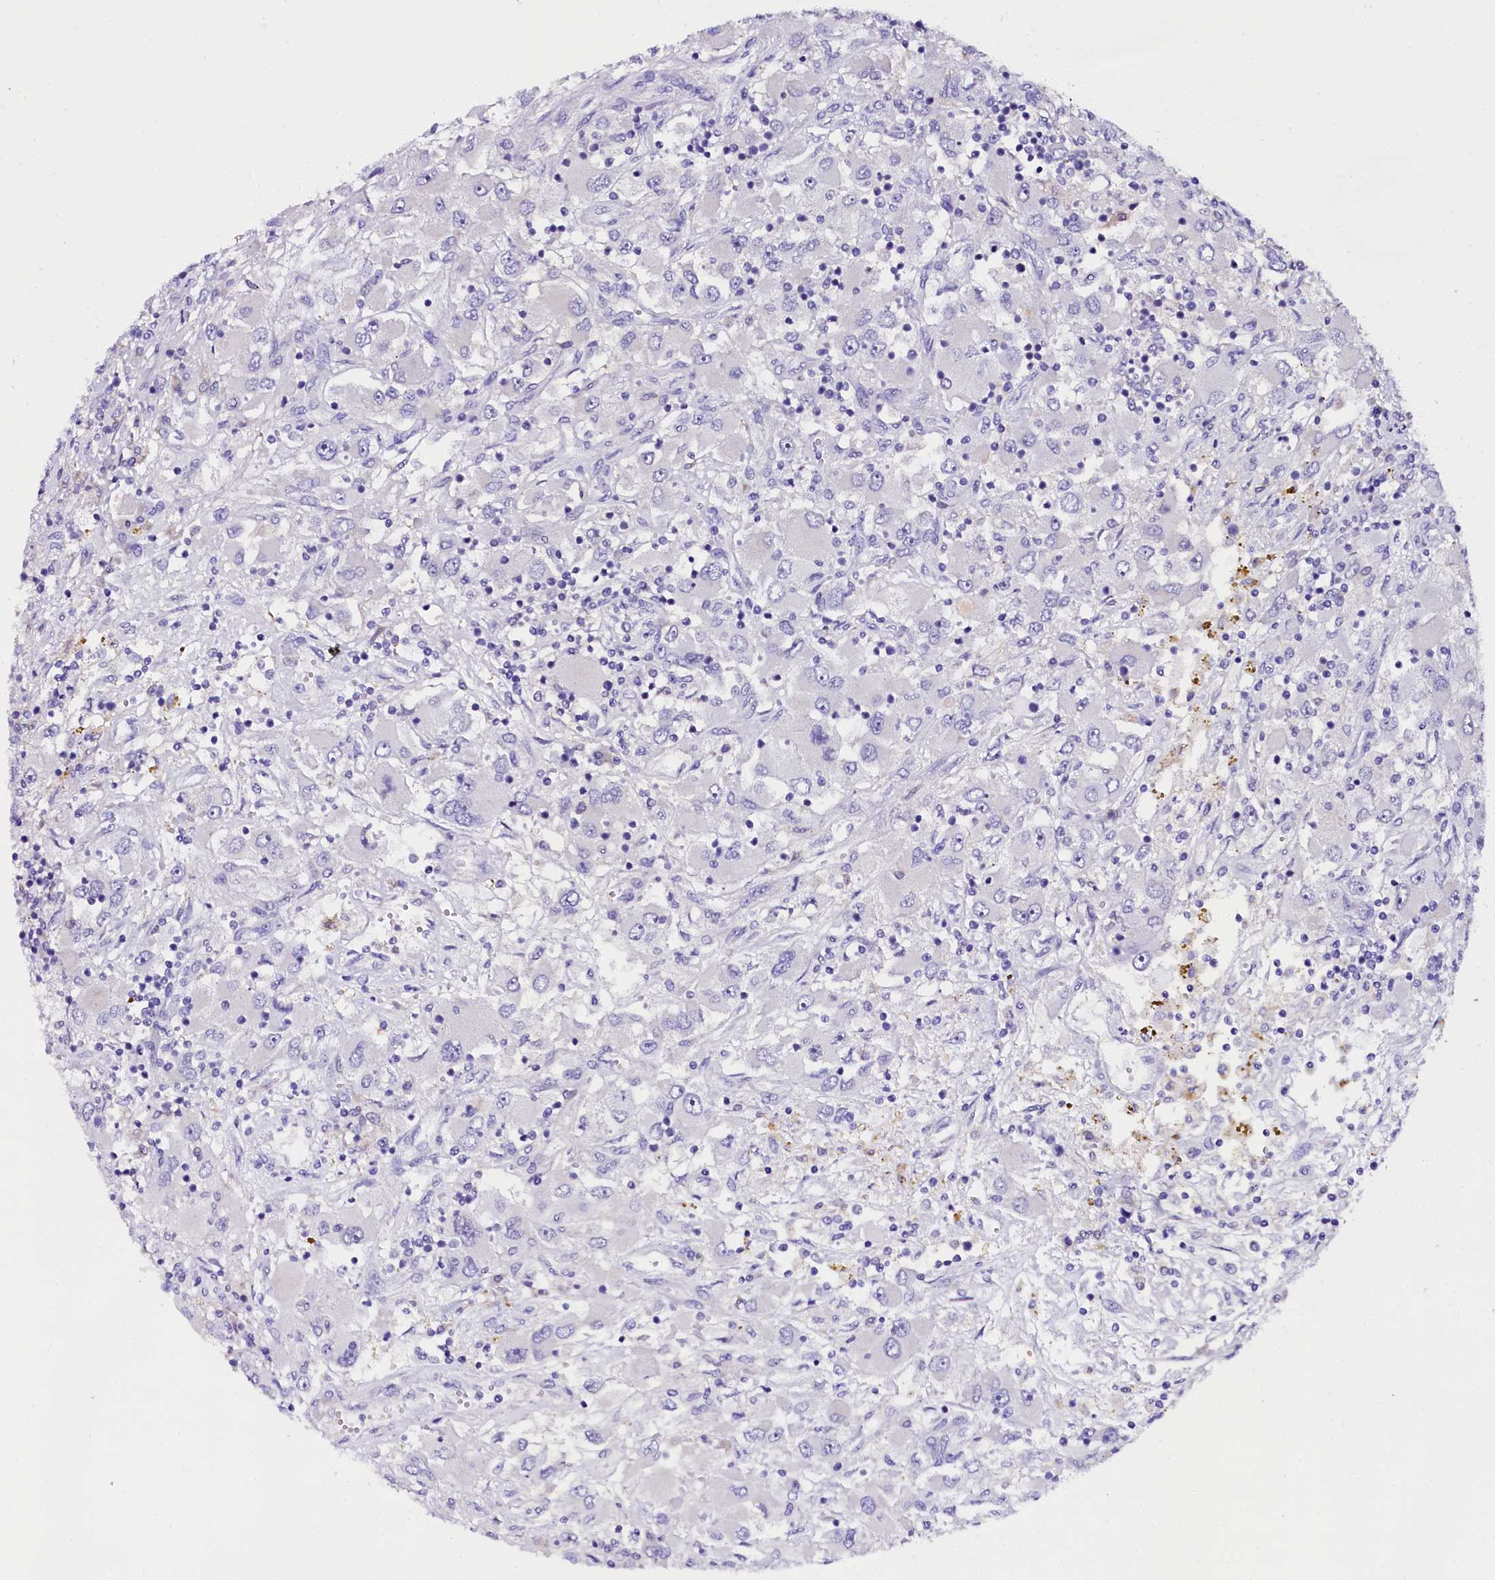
{"staining": {"intensity": "negative", "quantity": "none", "location": "none"}, "tissue": "renal cancer", "cell_type": "Tumor cells", "image_type": "cancer", "snomed": [{"axis": "morphology", "description": "Adenocarcinoma, NOS"}, {"axis": "topography", "description": "Kidney"}], "caption": "This is an immunohistochemistry (IHC) histopathology image of renal cancer. There is no expression in tumor cells.", "gene": "OTOL1", "patient": {"sex": "female", "age": 52}}